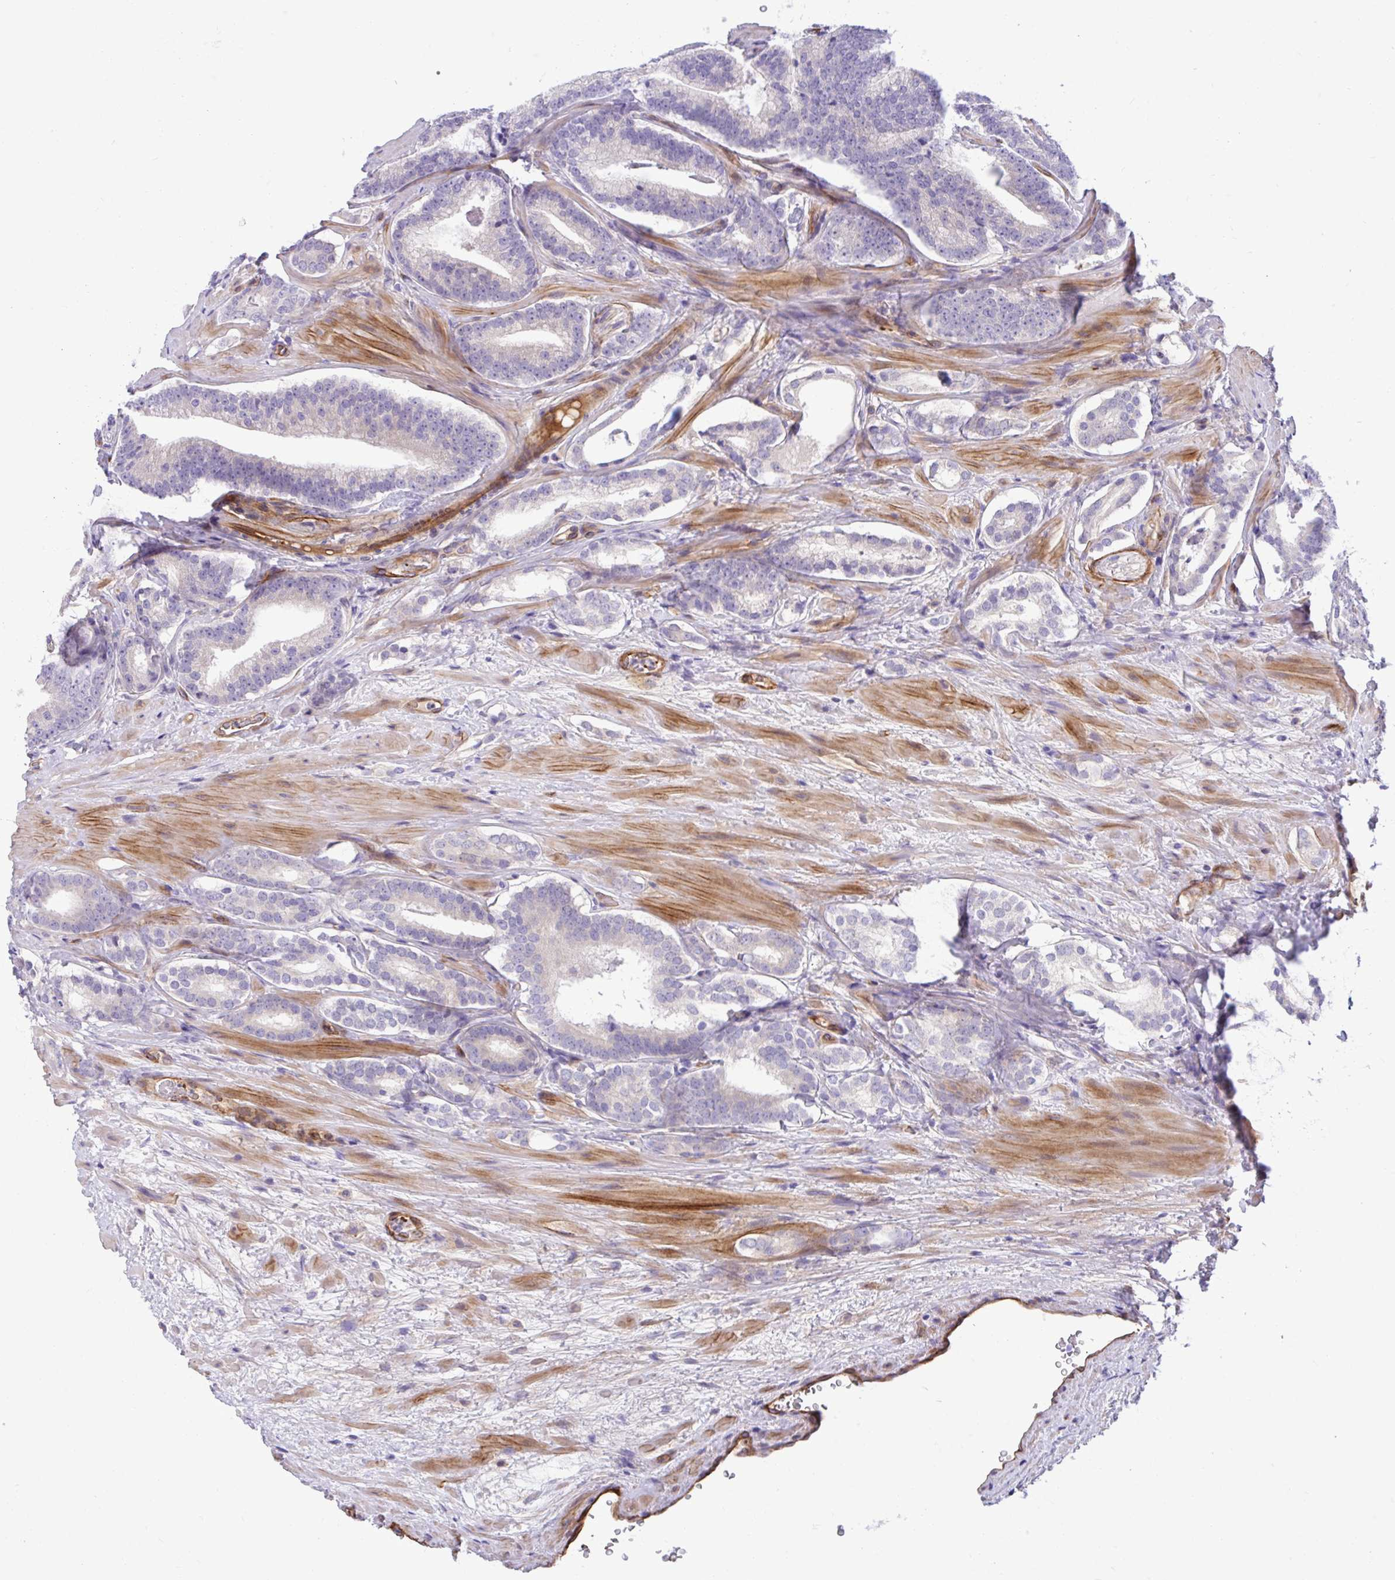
{"staining": {"intensity": "negative", "quantity": "none", "location": "none"}, "tissue": "prostate cancer", "cell_type": "Tumor cells", "image_type": "cancer", "snomed": [{"axis": "morphology", "description": "Adenocarcinoma, High grade"}, {"axis": "topography", "description": "Prostate"}], "caption": "DAB (3,3'-diaminobenzidine) immunohistochemical staining of prostate cancer reveals no significant positivity in tumor cells.", "gene": "ESPNL", "patient": {"sex": "male", "age": 55}}